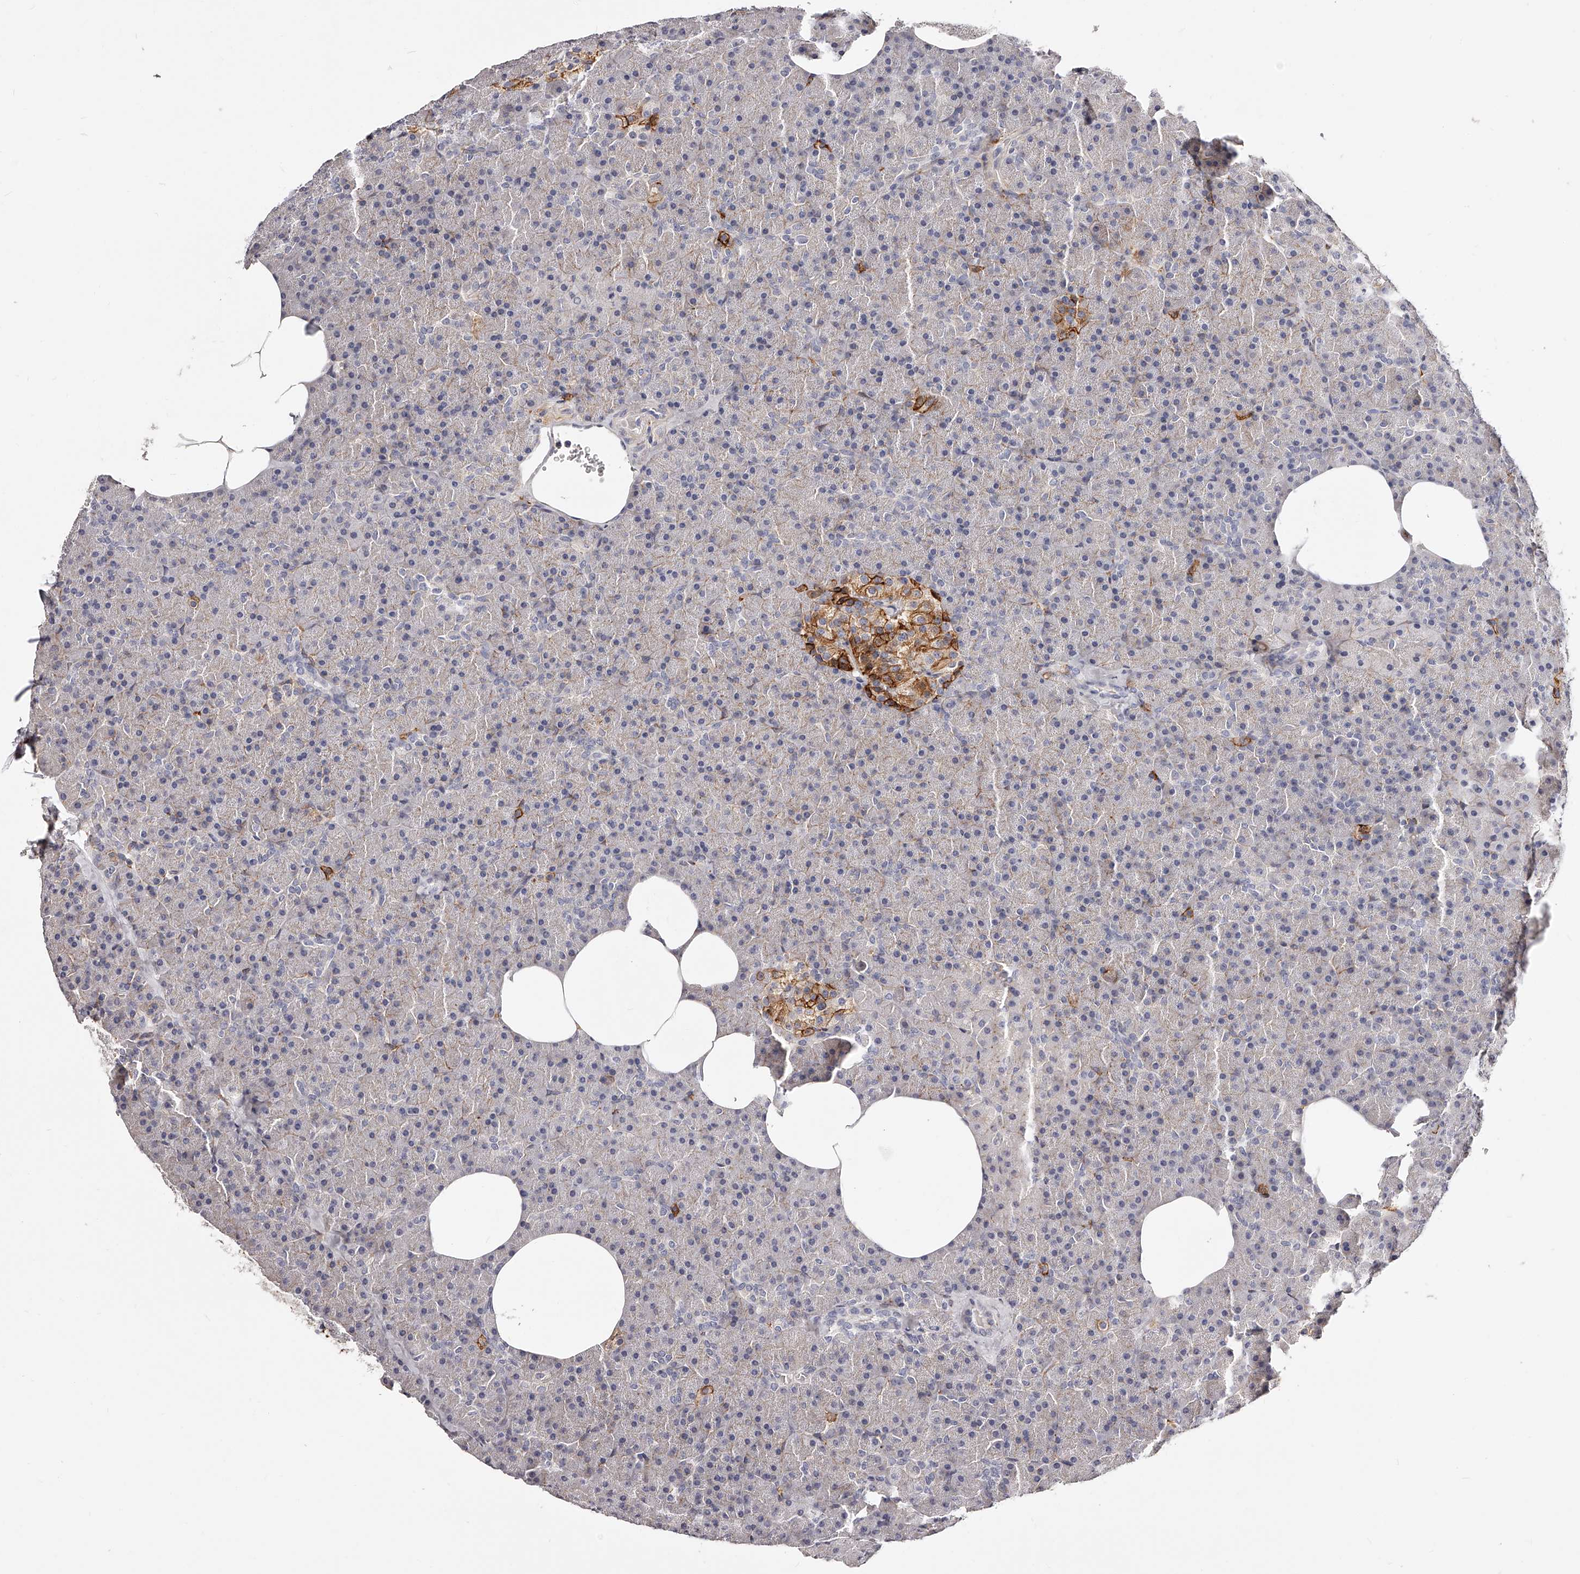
{"staining": {"intensity": "weak", "quantity": "<25%", "location": "cytoplasmic/membranous"}, "tissue": "pancreas", "cell_type": "Exocrine glandular cells", "image_type": "normal", "snomed": [{"axis": "morphology", "description": "Normal tissue, NOS"}, {"axis": "morphology", "description": "Carcinoid, malignant, NOS"}, {"axis": "topography", "description": "Pancreas"}], "caption": "The immunohistochemistry micrograph has no significant expression in exocrine glandular cells of pancreas.", "gene": "CD82", "patient": {"sex": "female", "age": 35}}